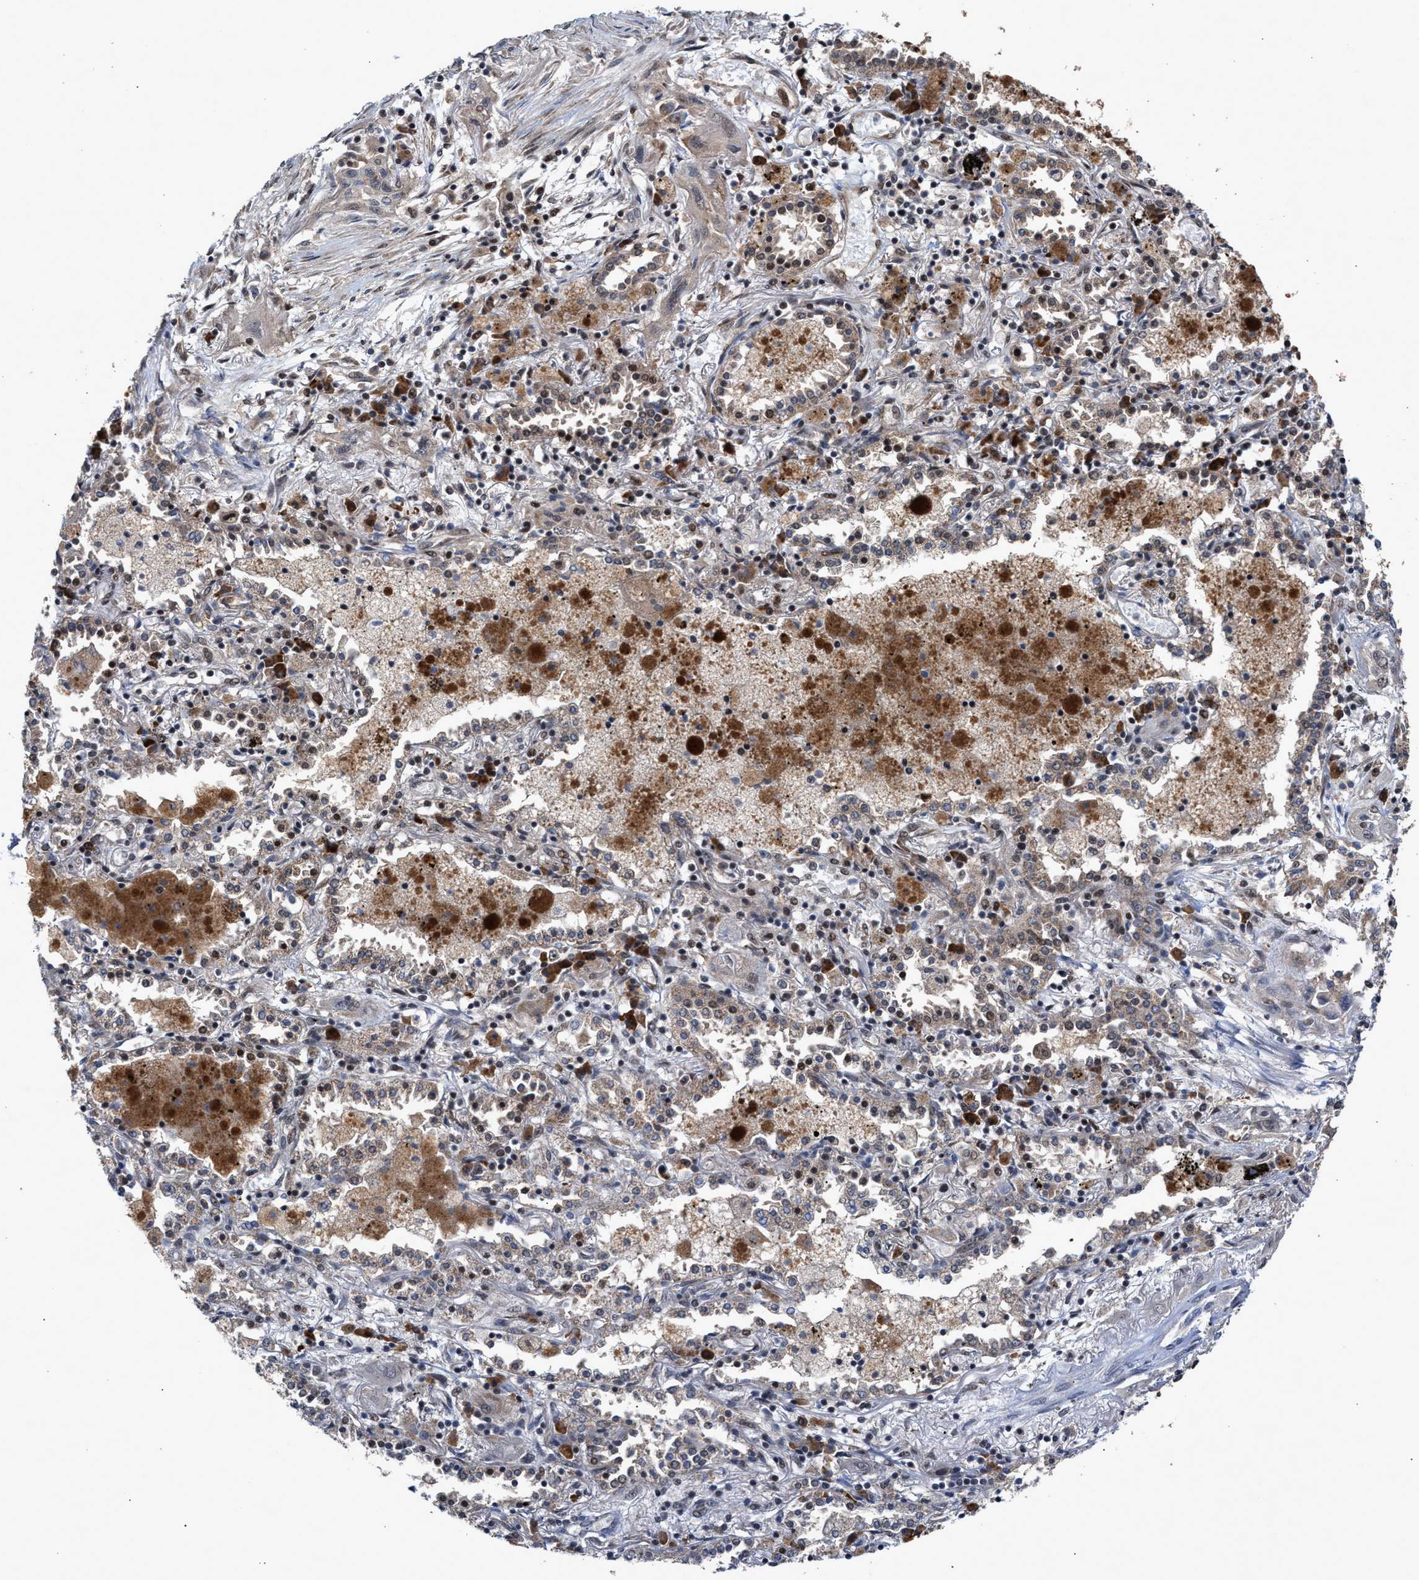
{"staining": {"intensity": "weak", "quantity": "<25%", "location": "cytoplasmic/membranous"}, "tissue": "lung cancer", "cell_type": "Tumor cells", "image_type": "cancer", "snomed": [{"axis": "morphology", "description": "Squamous cell carcinoma, NOS"}, {"axis": "topography", "description": "Lung"}], "caption": "This is a photomicrograph of IHC staining of lung cancer (squamous cell carcinoma), which shows no staining in tumor cells.", "gene": "MKNK2", "patient": {"sex": "female", "age": 47}}